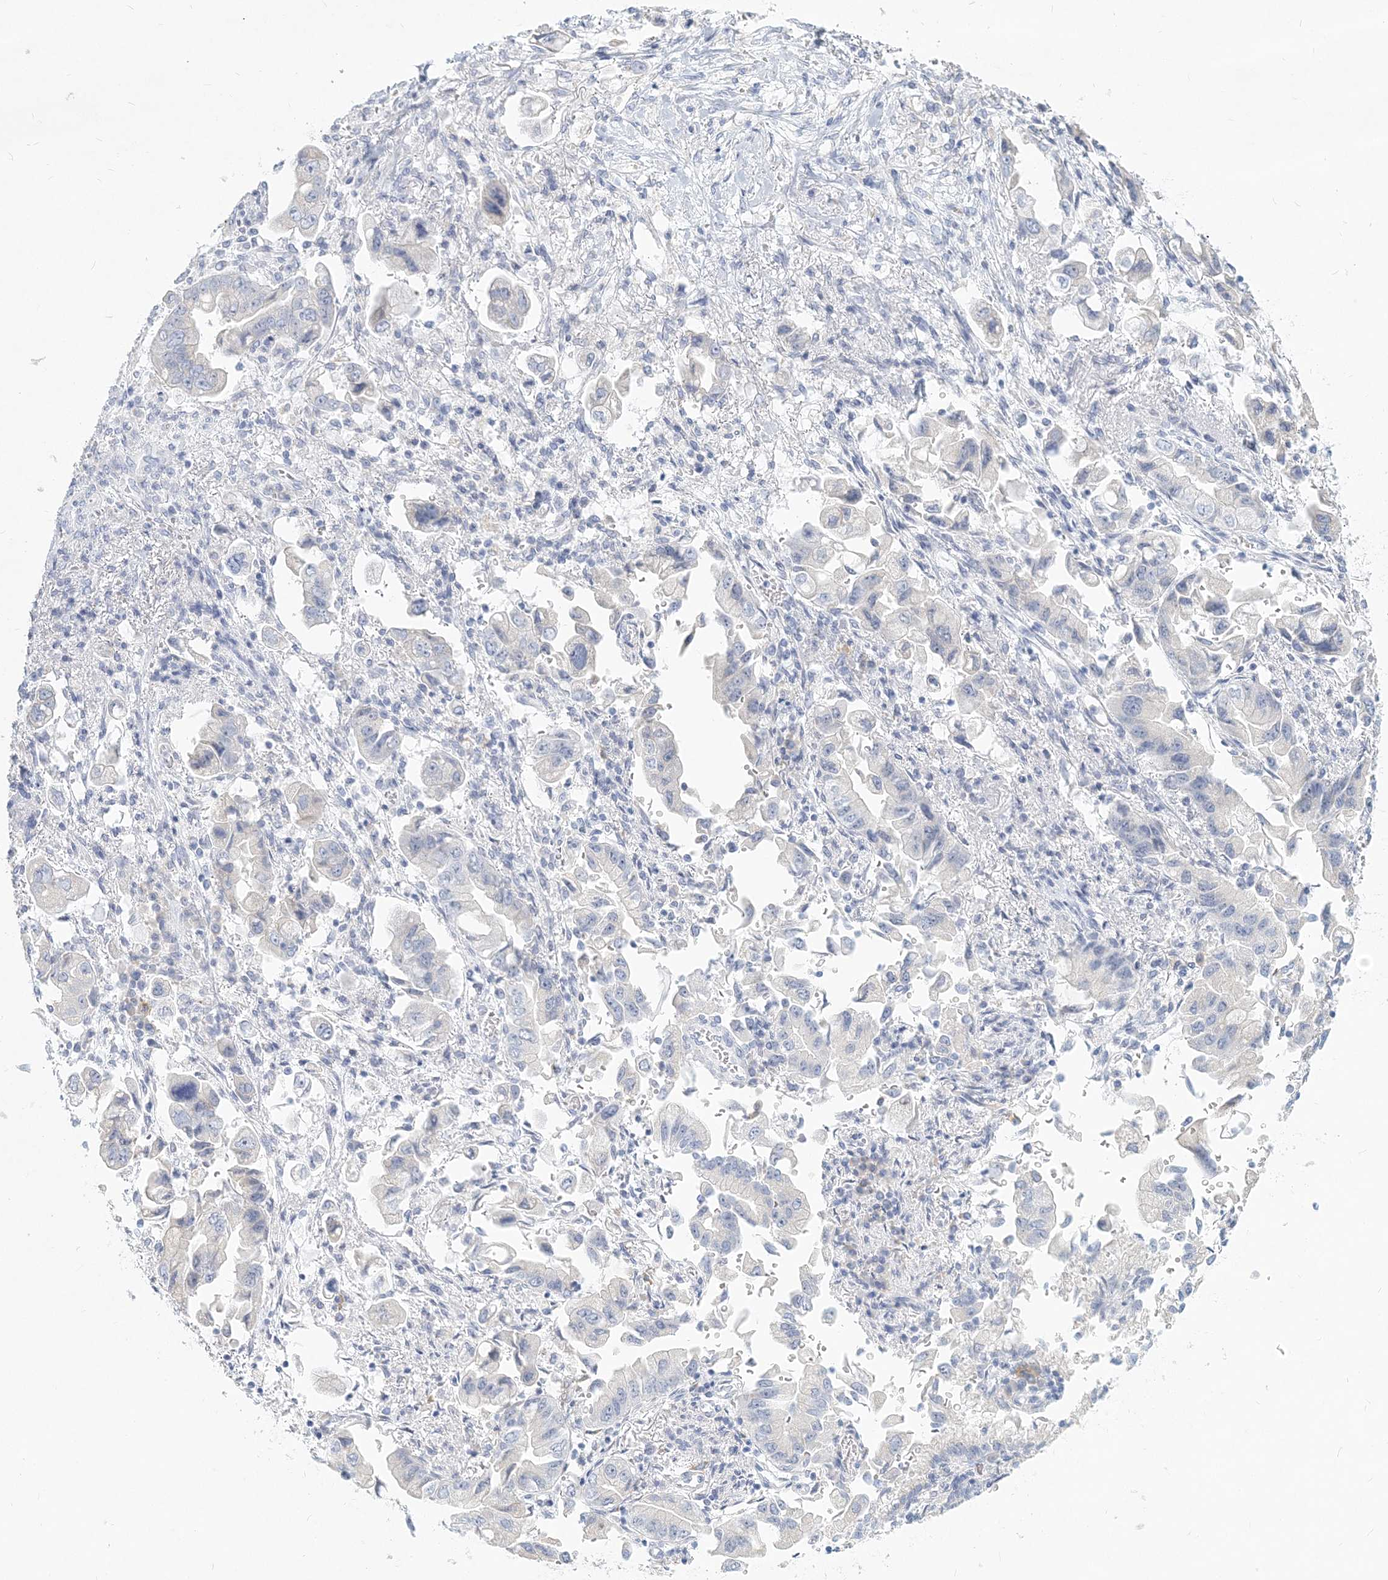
{"staining": {"intensity": "negative", "quantity": "none", "location": "none"}, "tissue": "stomach cancer", "cell_type": "Tumor cells", "image_type": "cancer", "snomed": [{"axis": "morphology", "description": "Adenocarcinoma, NOS"}, {"axis": "topography", "description": "Stomach"}], "caption": "Tumor cells show no significant staining in stomach cancer. Nuclei are stained in blue.", "gene": "CSN1S1", "patient": {"sex": "male", "age": 62}}